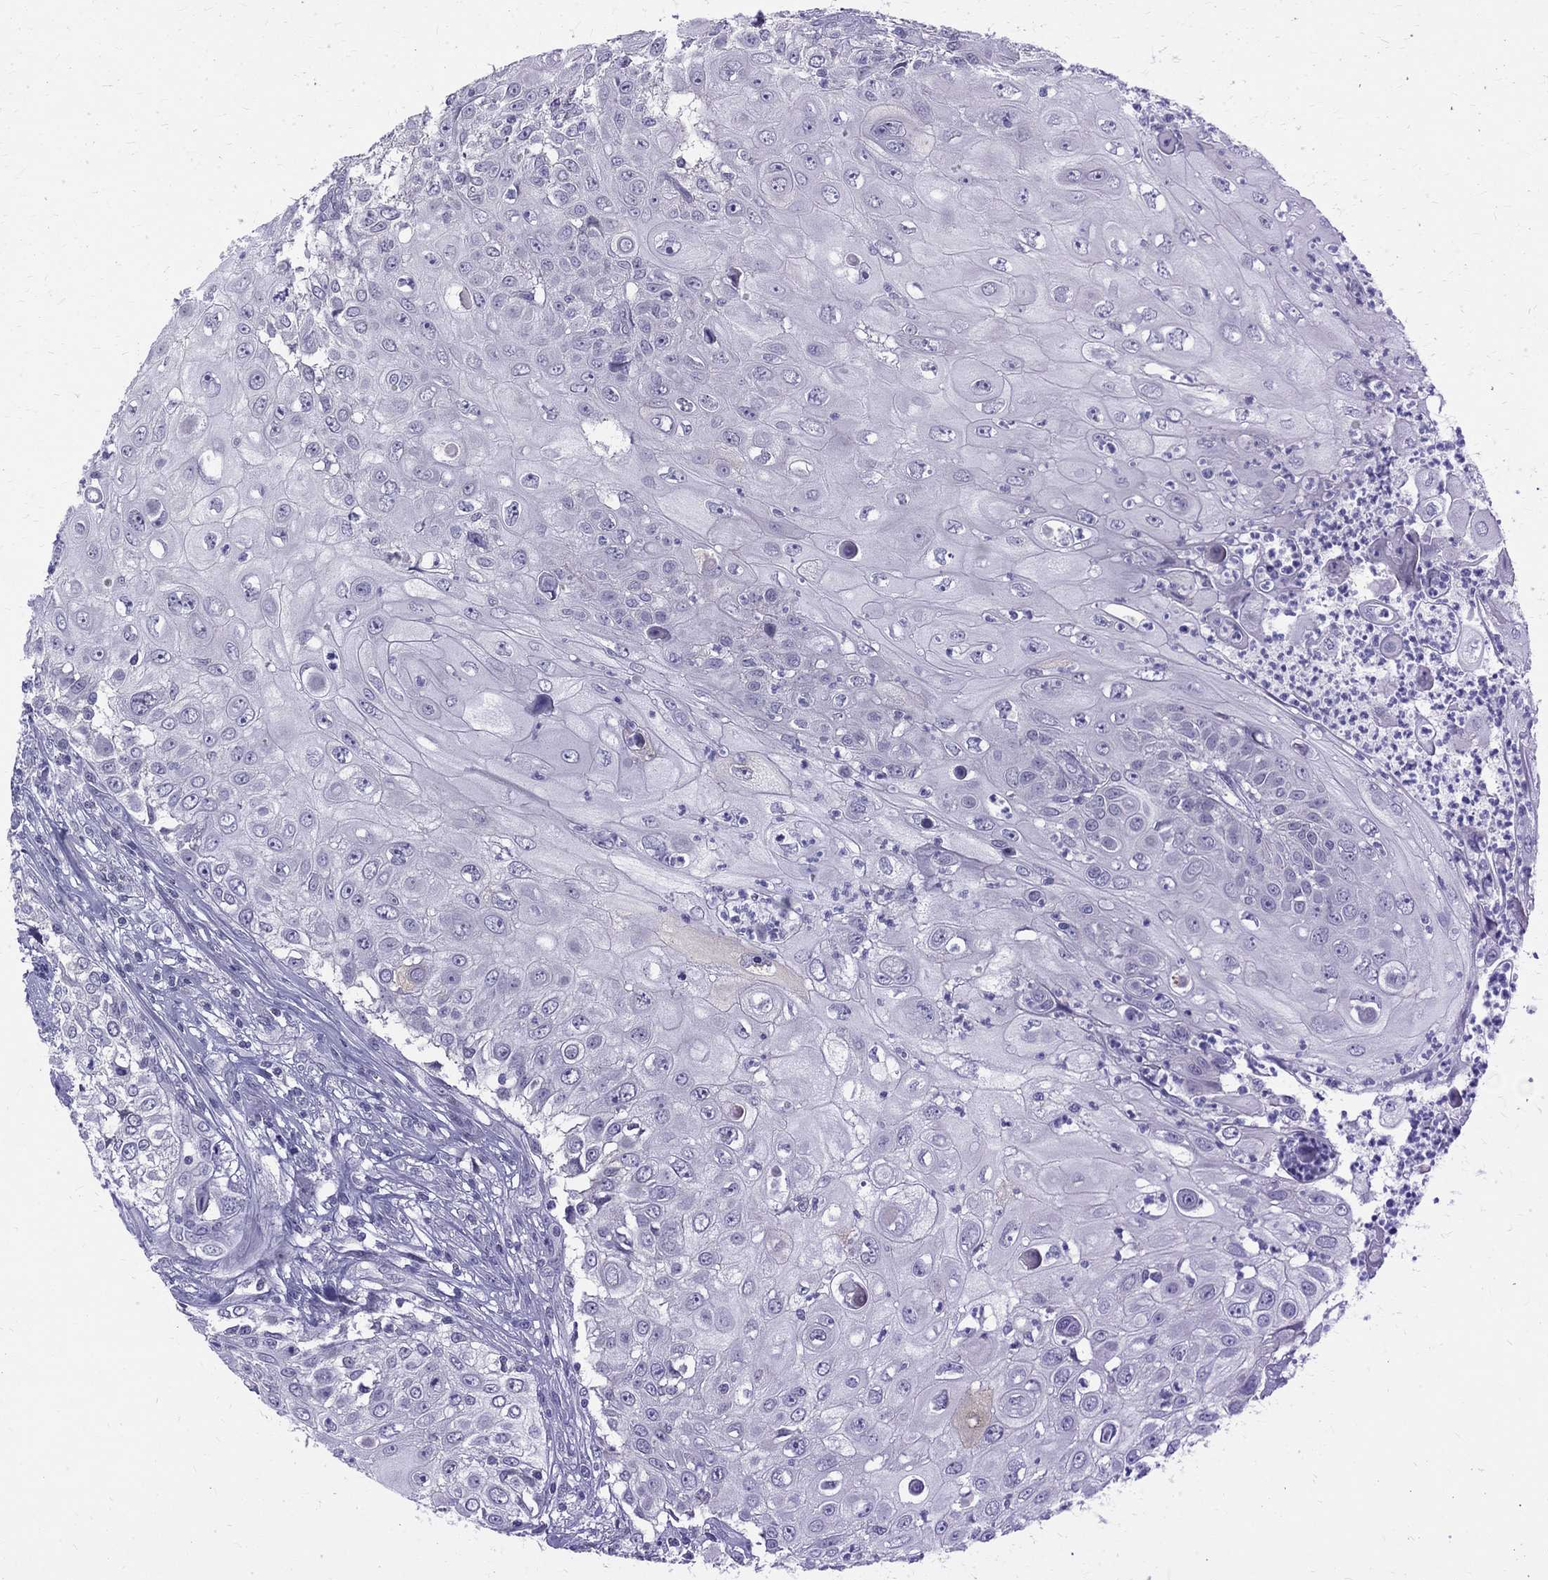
{"staining": {"intensity": "negative", "quantity": "none", "location": "none"}, "tissue": "urothelial cancer", "cell_type": "Tumor cells", "image_type": "cancer", "snomed": [{"axis": "morphology", "description": "Urothelial carcinoma, High grade"}, {"axis": "topography", "description": "Urinary bladder"}], "caption": "Urothelial cancer was stained to show a protein in brown. There is no significant staining in tumor cells. (Brightfield microscopy of DAB immunohistochemistry (IHC) at high magnification).", "gene": "MAGEB6", "patient": {"sex": "female", "age": 79}}